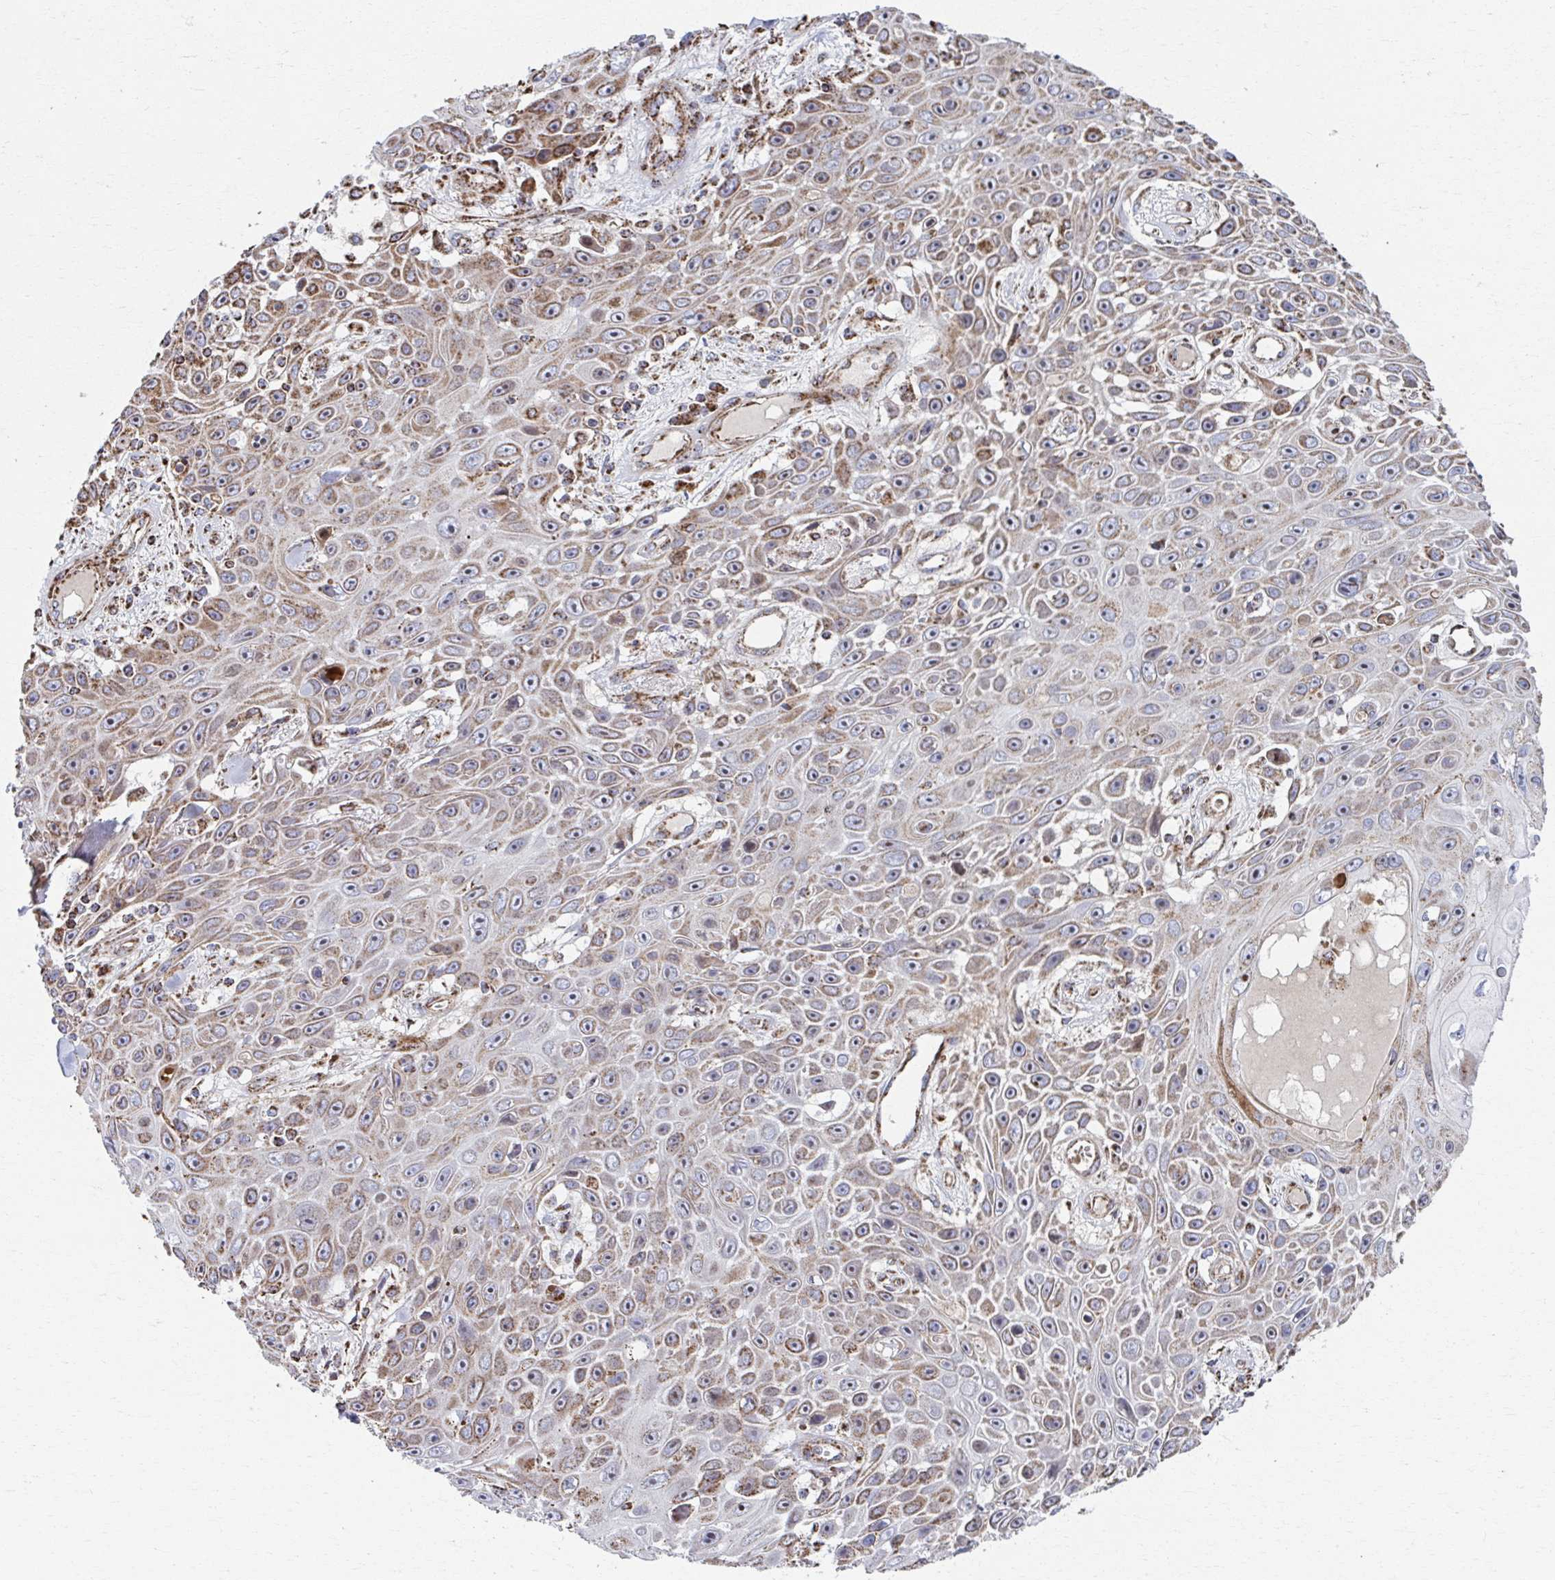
{"staining": {"intensity": "moderate", "quantity": "25%-75%", "location": "cytoplasmic/membranous,nuclear"}, "tissue": "skin cancer", "cell_type": "Tumor cells", "image_type": "cancer", "snomed": [{"axis": "morphology", "description": "Squamous cell carcinoma, NOS"}, {"axis": "topography", "description": "Skin"}], "caption": "Immunohistochemistry micrograph of skin cancer stained for a protein (brown), which reveals medium levels of moderate cytoplasmic/membranous and nuclear positivity in approximately 25%-75% of tumor cells.", "gene": "SAT1", "patient": {"sex": "male", "age": 82}}